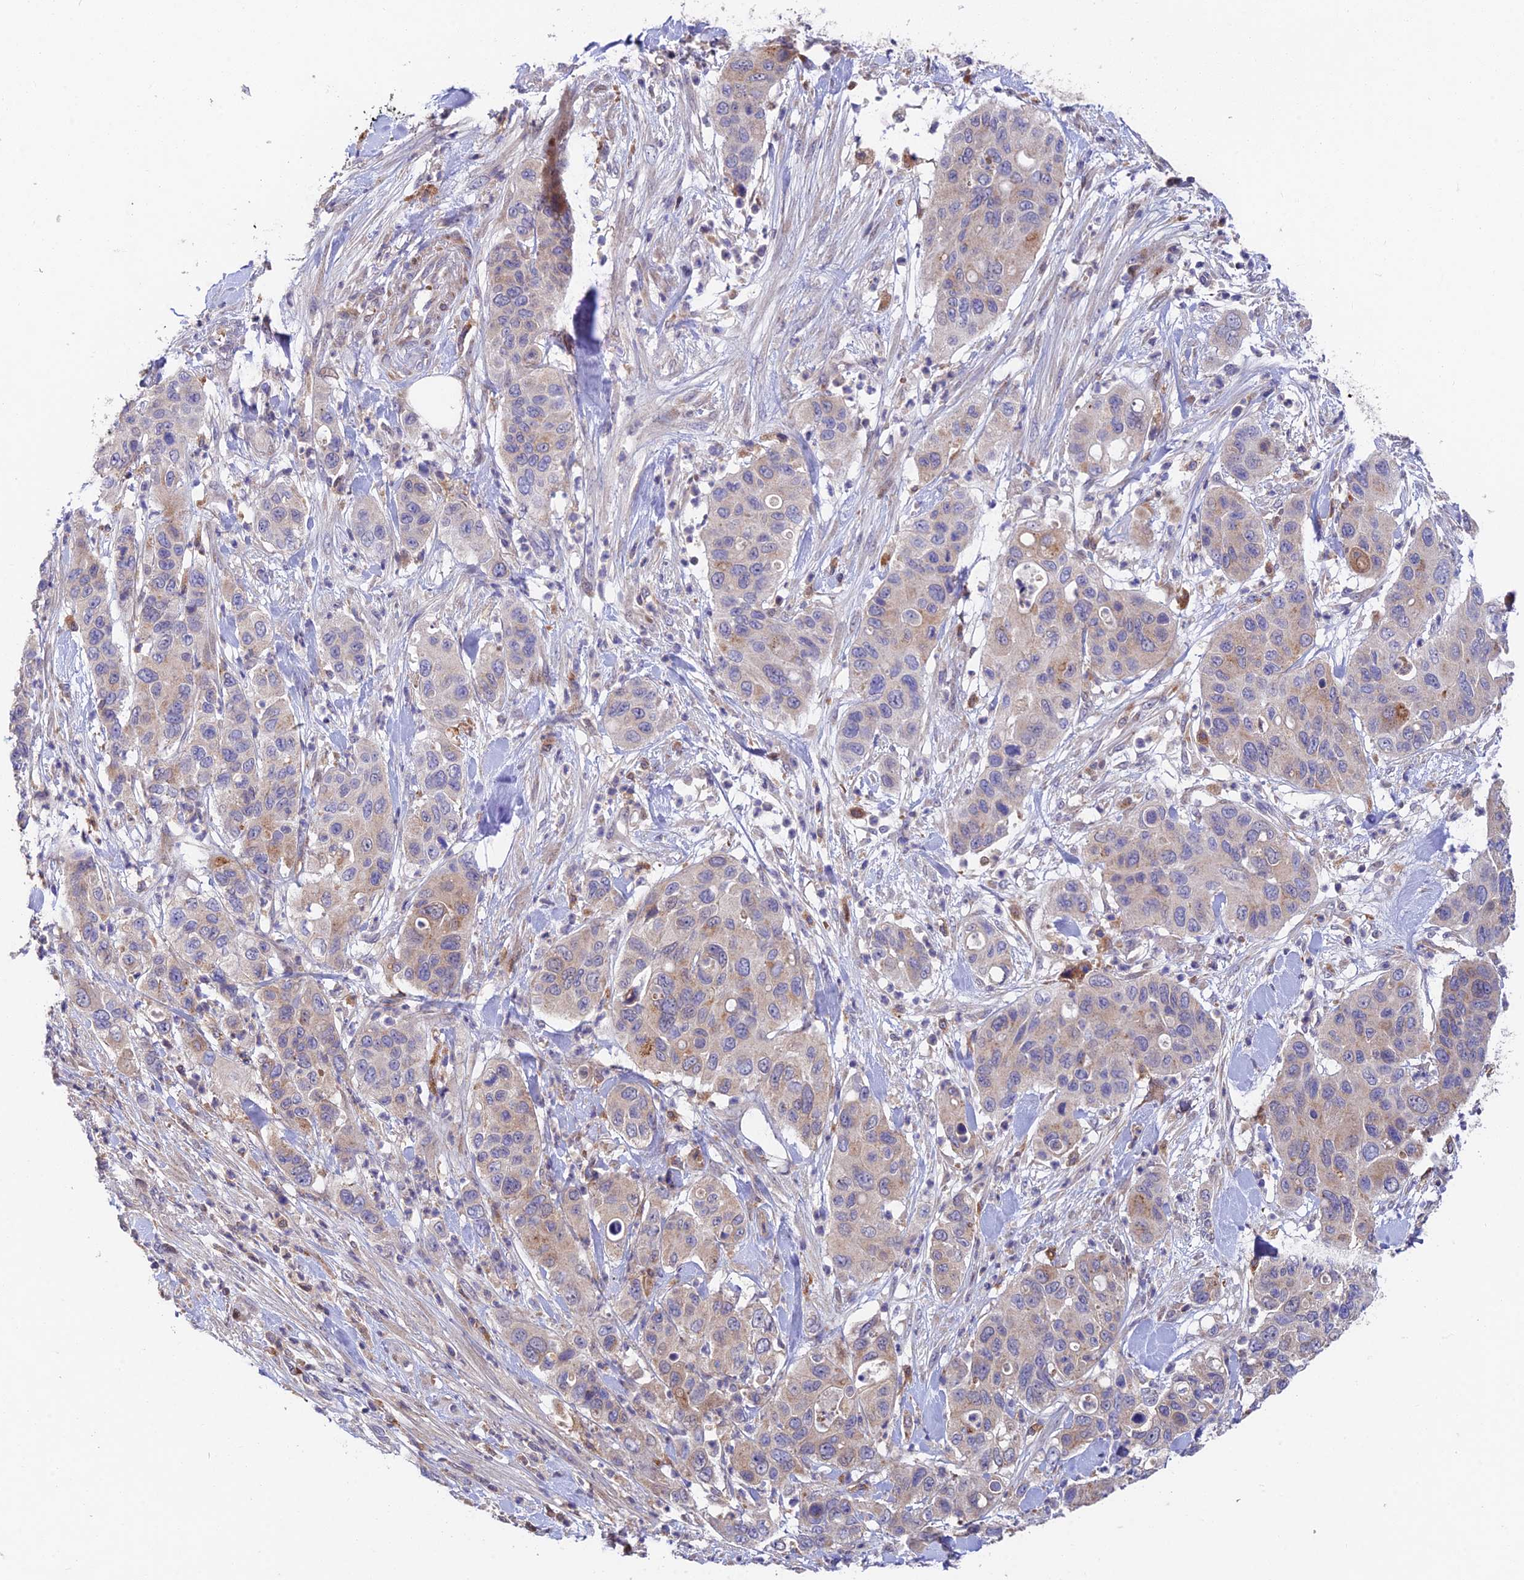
{"staining": {"intensity": "weak", "quantity": "<25%", "location": "cytoplasmic/membranous"}, "tissue": "pancreatic cancer", "cell_type": "Tumor cells", "image_type": "cancer", "snomed": [{"axis": "morphology", "description": "Adenocarcinoma, NOS"}, {"axis": "topography", "description": "Pancreas"}], "caption": "Tumor cells are negative for protein expression in human pancreatic cancer. Brightfield microscopy of IHC stained with DAB (brown) and hematoxylin (blue), captured at high magnification.", "gene": "FUOM", "patient": {"sex": "female", "age": 71}}